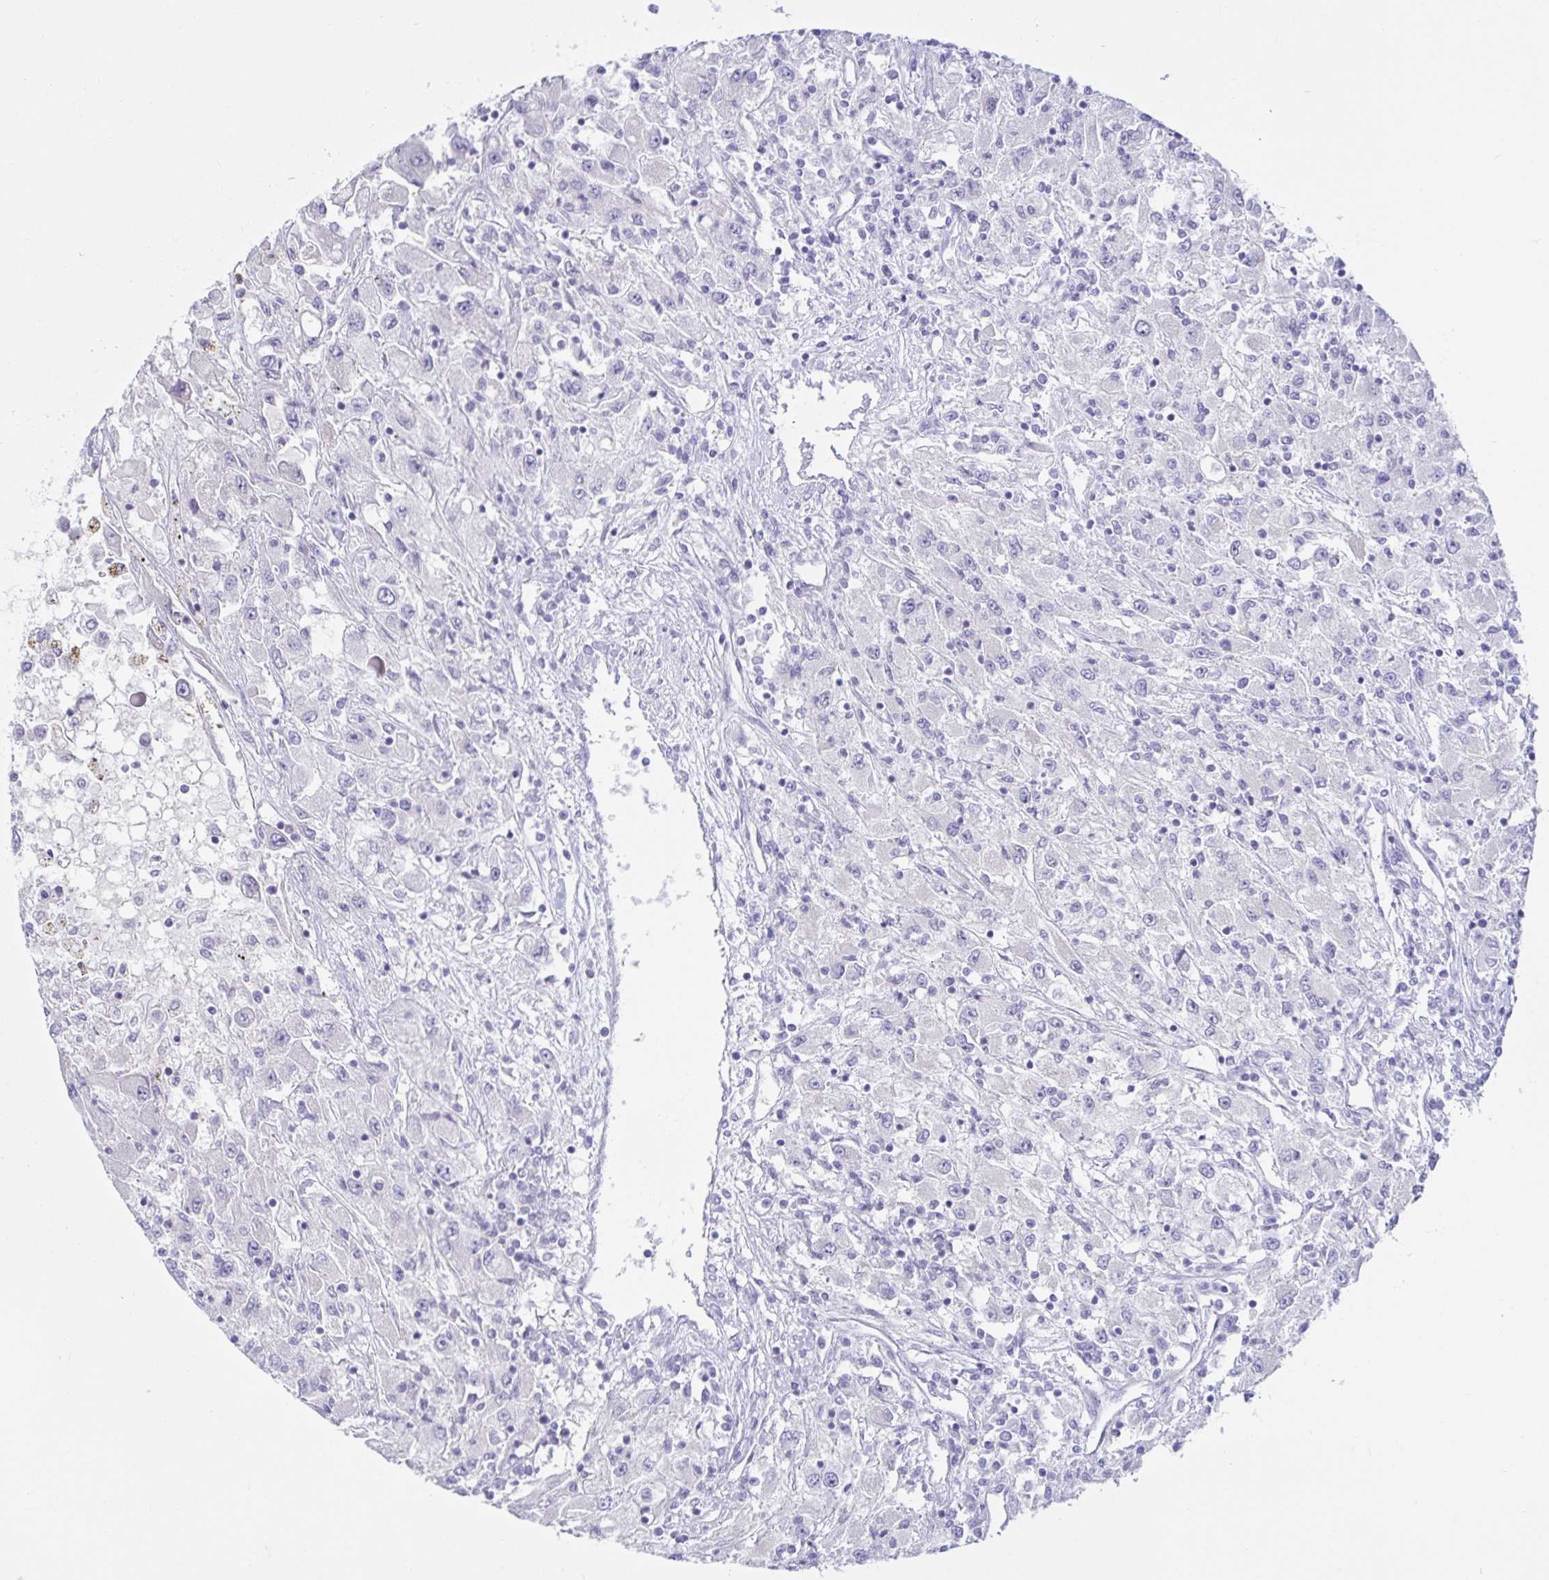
{"staining": {"intensity": "negative", "quantity": "none", "location": "none"}, "tissue": "renal cancer", "cell_type": "Tumor cells", "image_type": "cancer", "snomed": [{"axis": "morphology", "description": "Adenocarcinoma, NOS"}, {"axis": "topography", "description": "Kidney"}], "caption": "Immunohistochemical staining of adenocarcinoma (renal) reveals no significant staining in tumor cells. Brightfield microscopy of IHC stained with DAB (brown) and hematoxylin (blue), captured at high magnification.", "gene": "MON2", "patient": {"sex": "female", "age": 67}}